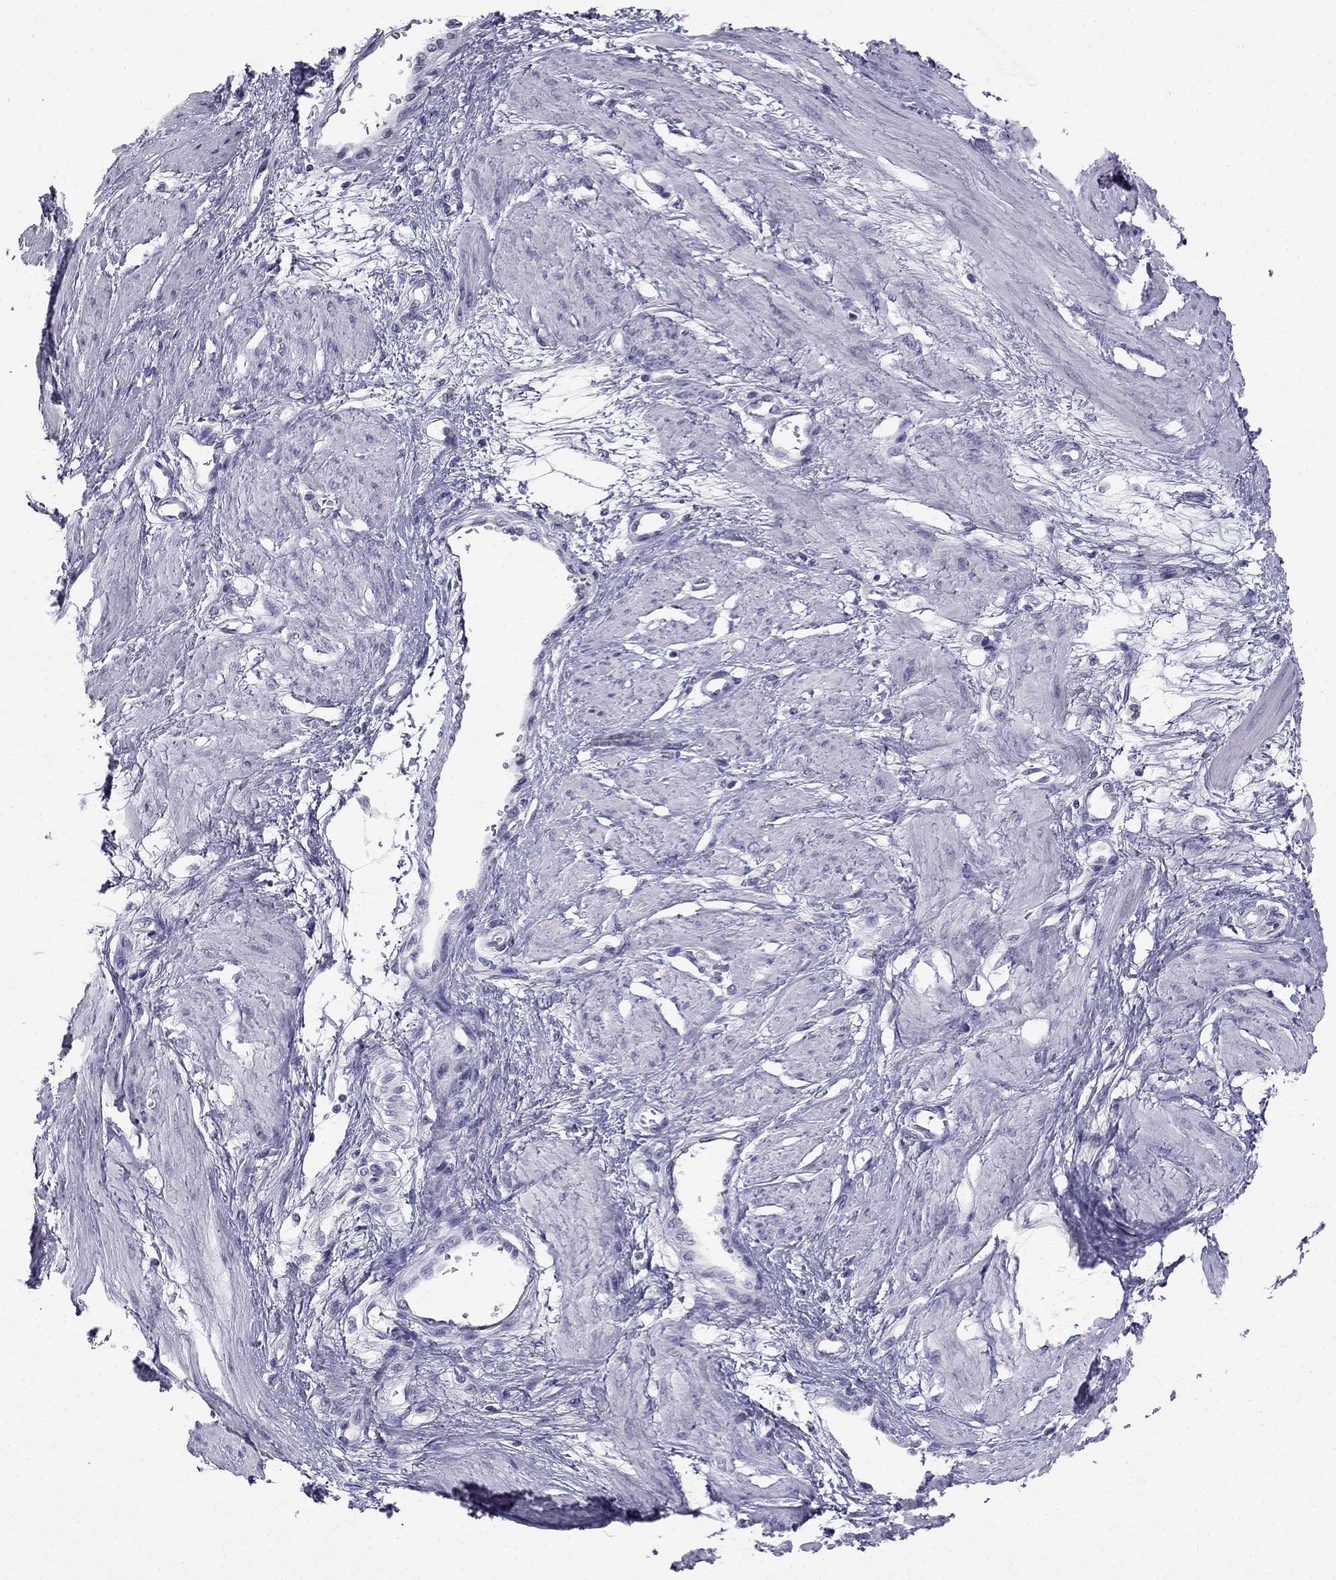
{"staining": {"intensity": "negative", "quantity": "none", "location": "none"}, "tissue": "smooth muscle", "cell_type": "Smooth muscle cells", "image_type": "normal", "snomed": [{"axis": "morphology", "description": "Normal tissue, NOS"}, {"axis": "topography", "description": "Smooth muscle"}, {"axis": "topography", "description": "Uterus"}], "caption": "Smooth muscle was stained to show a protein in brown. There is no significant staining in smooth muscle cells. (Brightfield microscopy of DAB immunohistochemistry (IHC) at high magnification).", "gene": "C16orf89", "patient": {"sex": "female", "age": 39}}